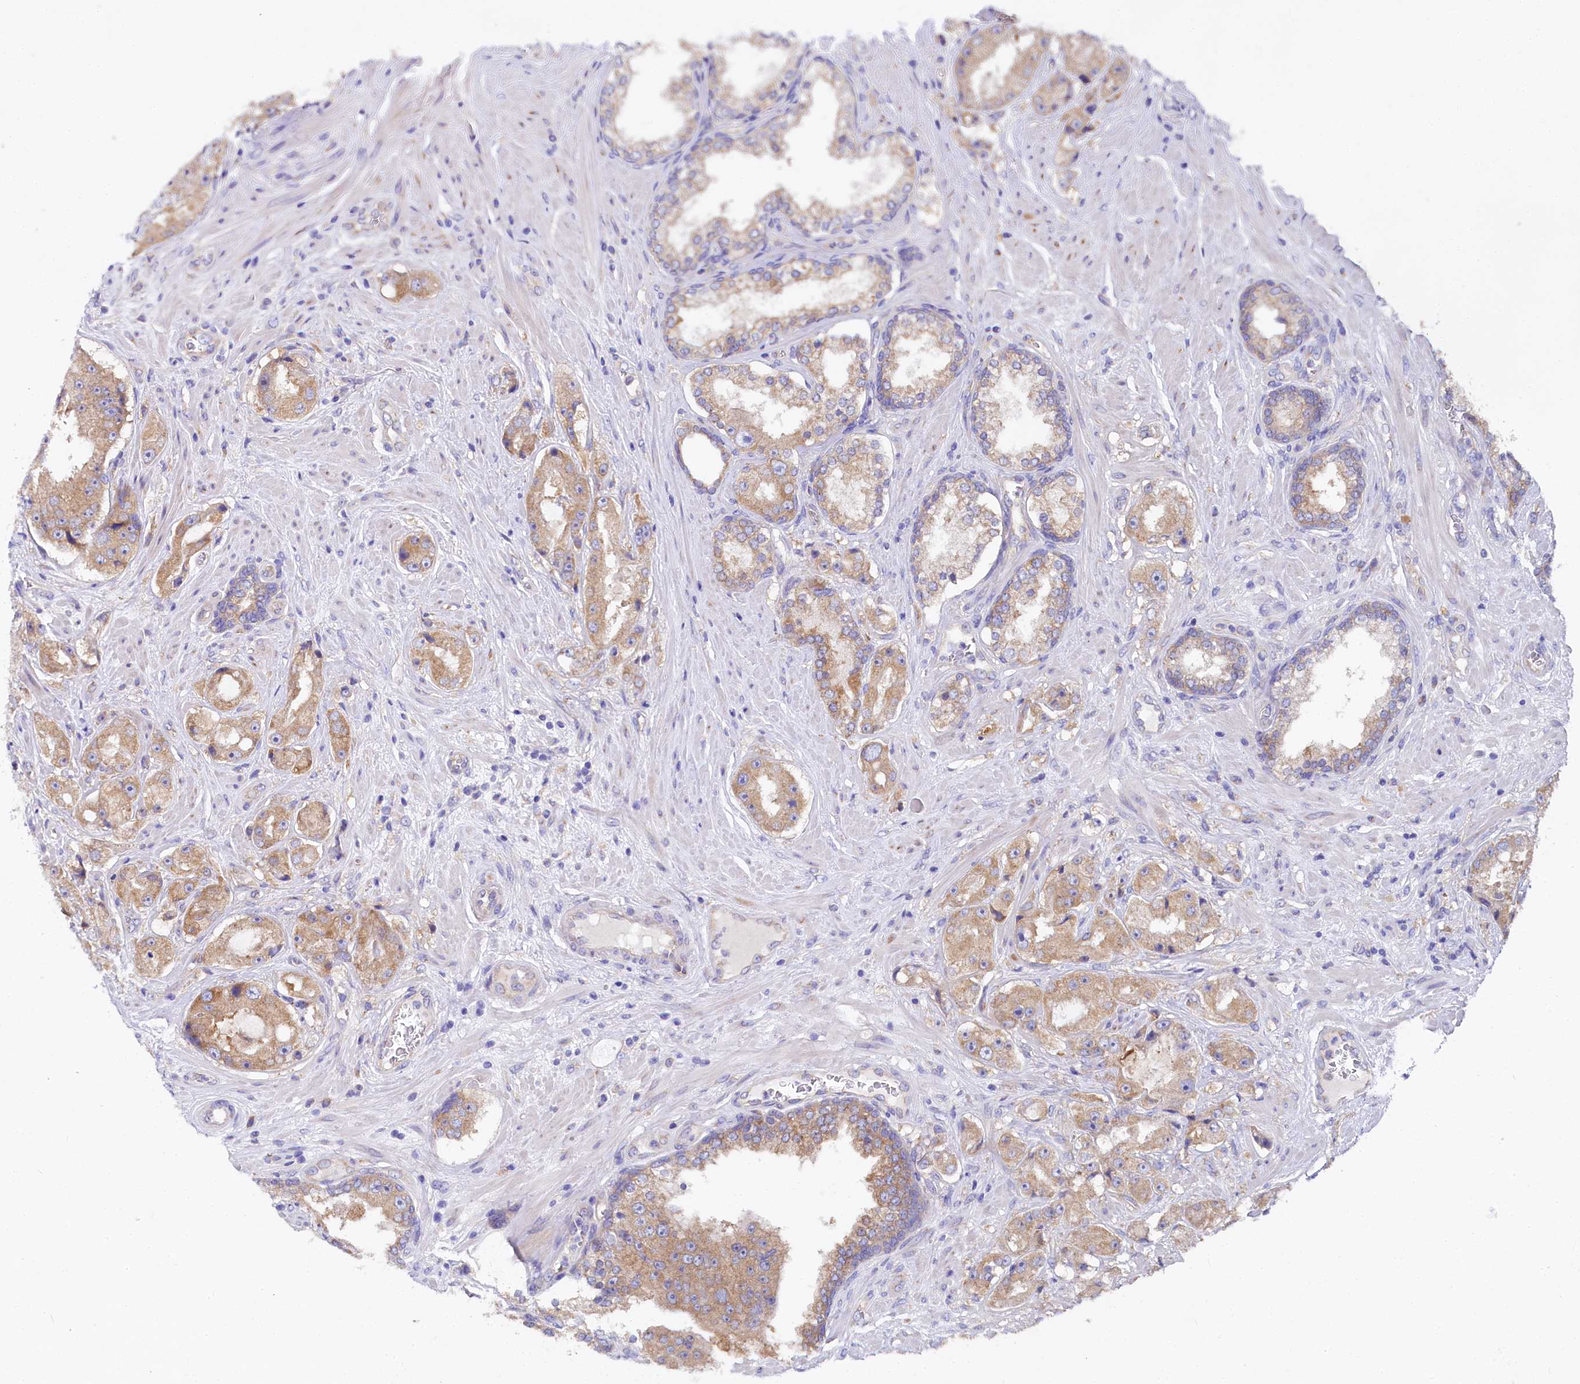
{"staining": {"intensity": "moderate", "quantity": ">75%", "location": "cytoplasmic/membranous"}, "tissue": "prostate cancer", "cell_type": "Tumor cells", "image_type": "cancer", "snomed": [{"axis": "morphology", "description": "Adenocarcinoma, High grade"}, {"axis": "topography", "description": "Prostate"}], "caption": "Protein expression analysis of prostate cancer (high-grade adenocarcinoma) exhibits moderate cytoplasmic/membranous expression in approximately >75% of tumor cells.", "gene": "QARS1", "patient": {"sex": "male", "age": 73}}